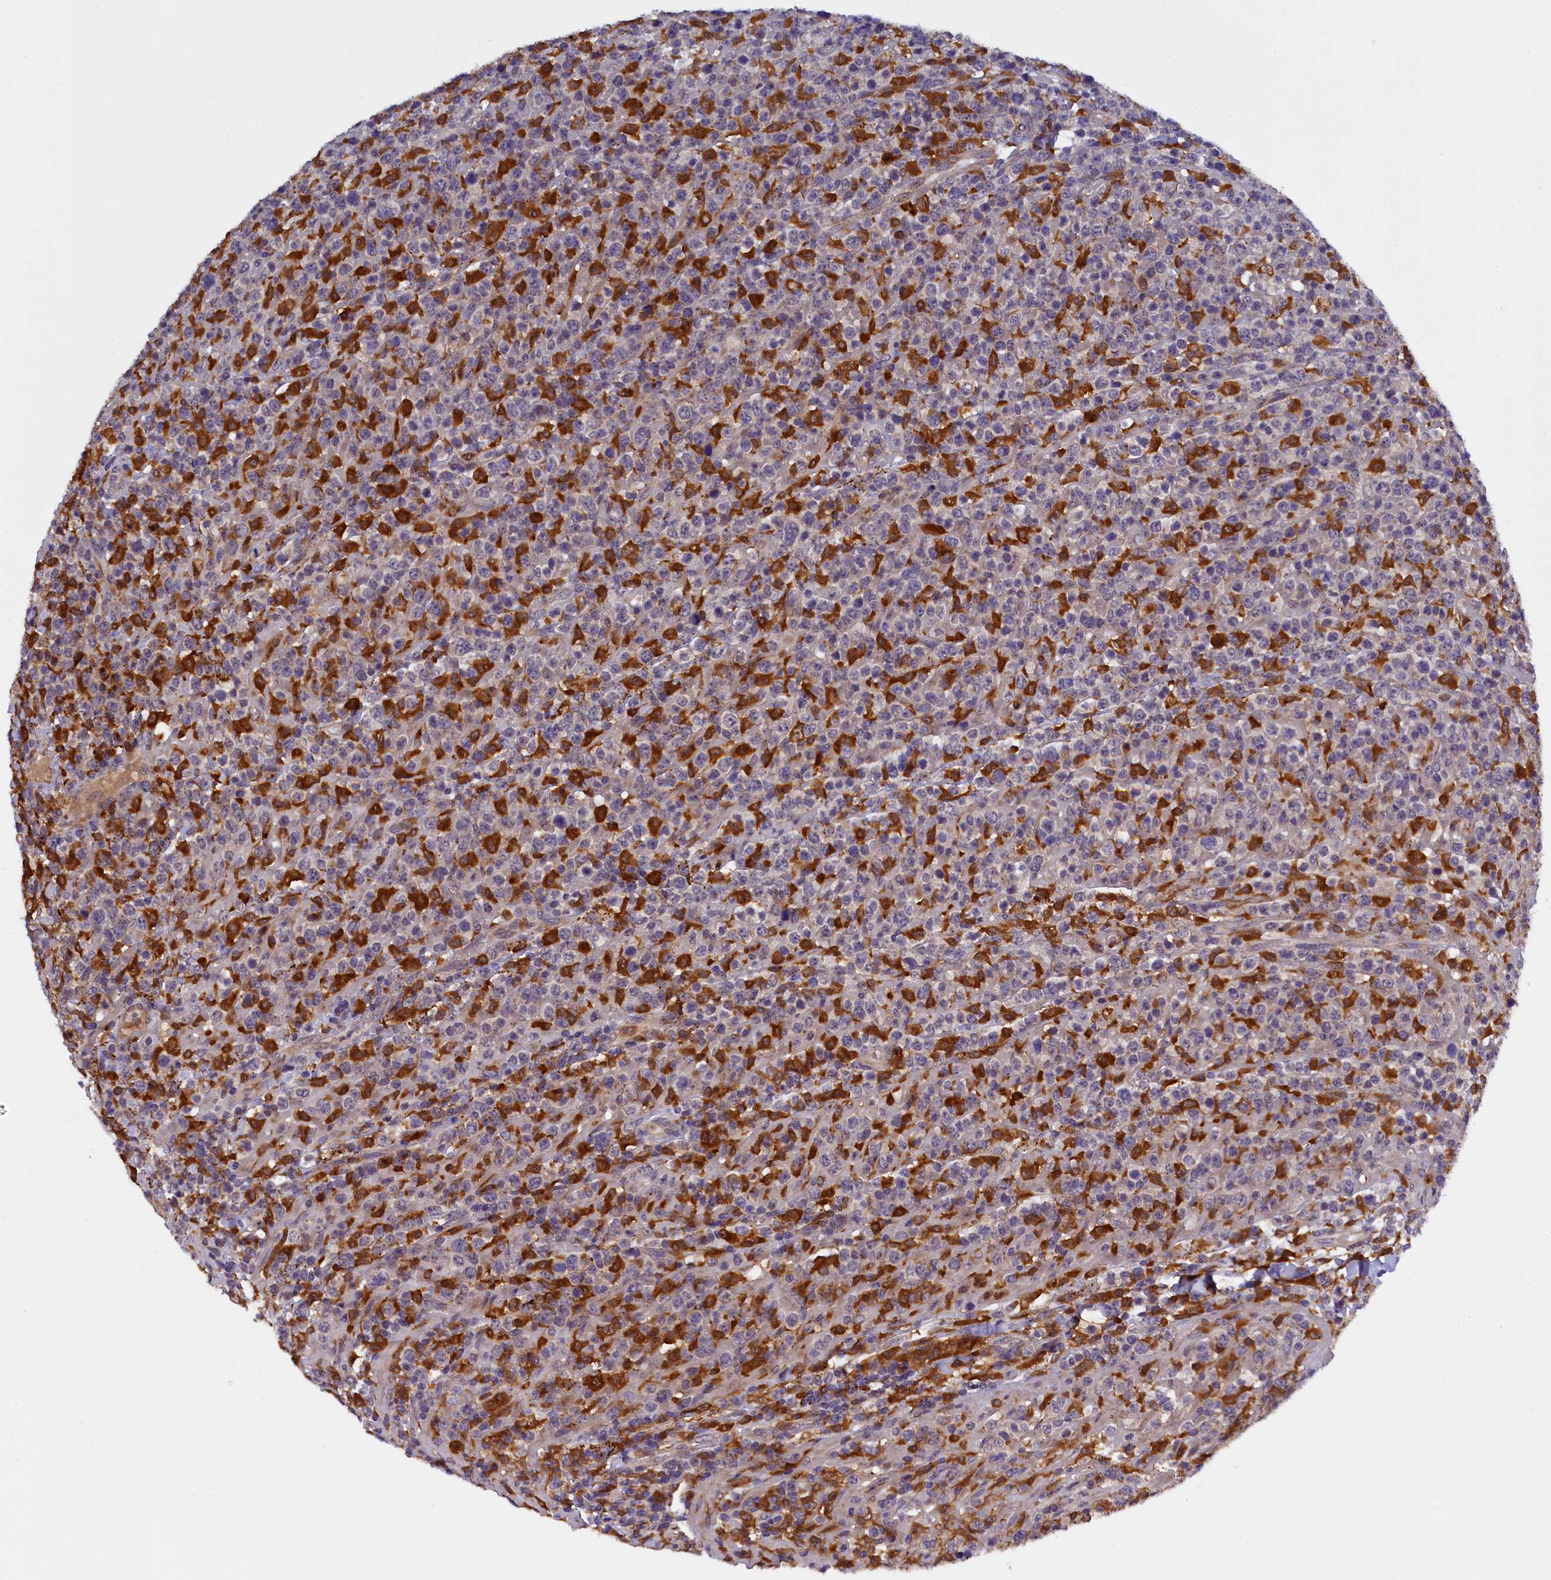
{"staining": {"intensity": "negative", "quantity": "none", "location": "none"}, "tissue": "lymphoma", "cell_type": "Tumor cells", "image_type": "cancer", "snomed": [{"axis": "morphology", "description": "Malignant lymphoma, non-Hodgkin's type, High grade"}, {"axis": "topography", "description": "Colon"}], "caption": "This image is of high-grade malignant lymphoma, non-Hodgkin's type stained with immunohistochemistry to label a protein in brown with the nuclei are counter-stained blue. There is no positivity in tumor cells.", "gene": "NAIP", "patient": {"sex": "female", "age": 53}}